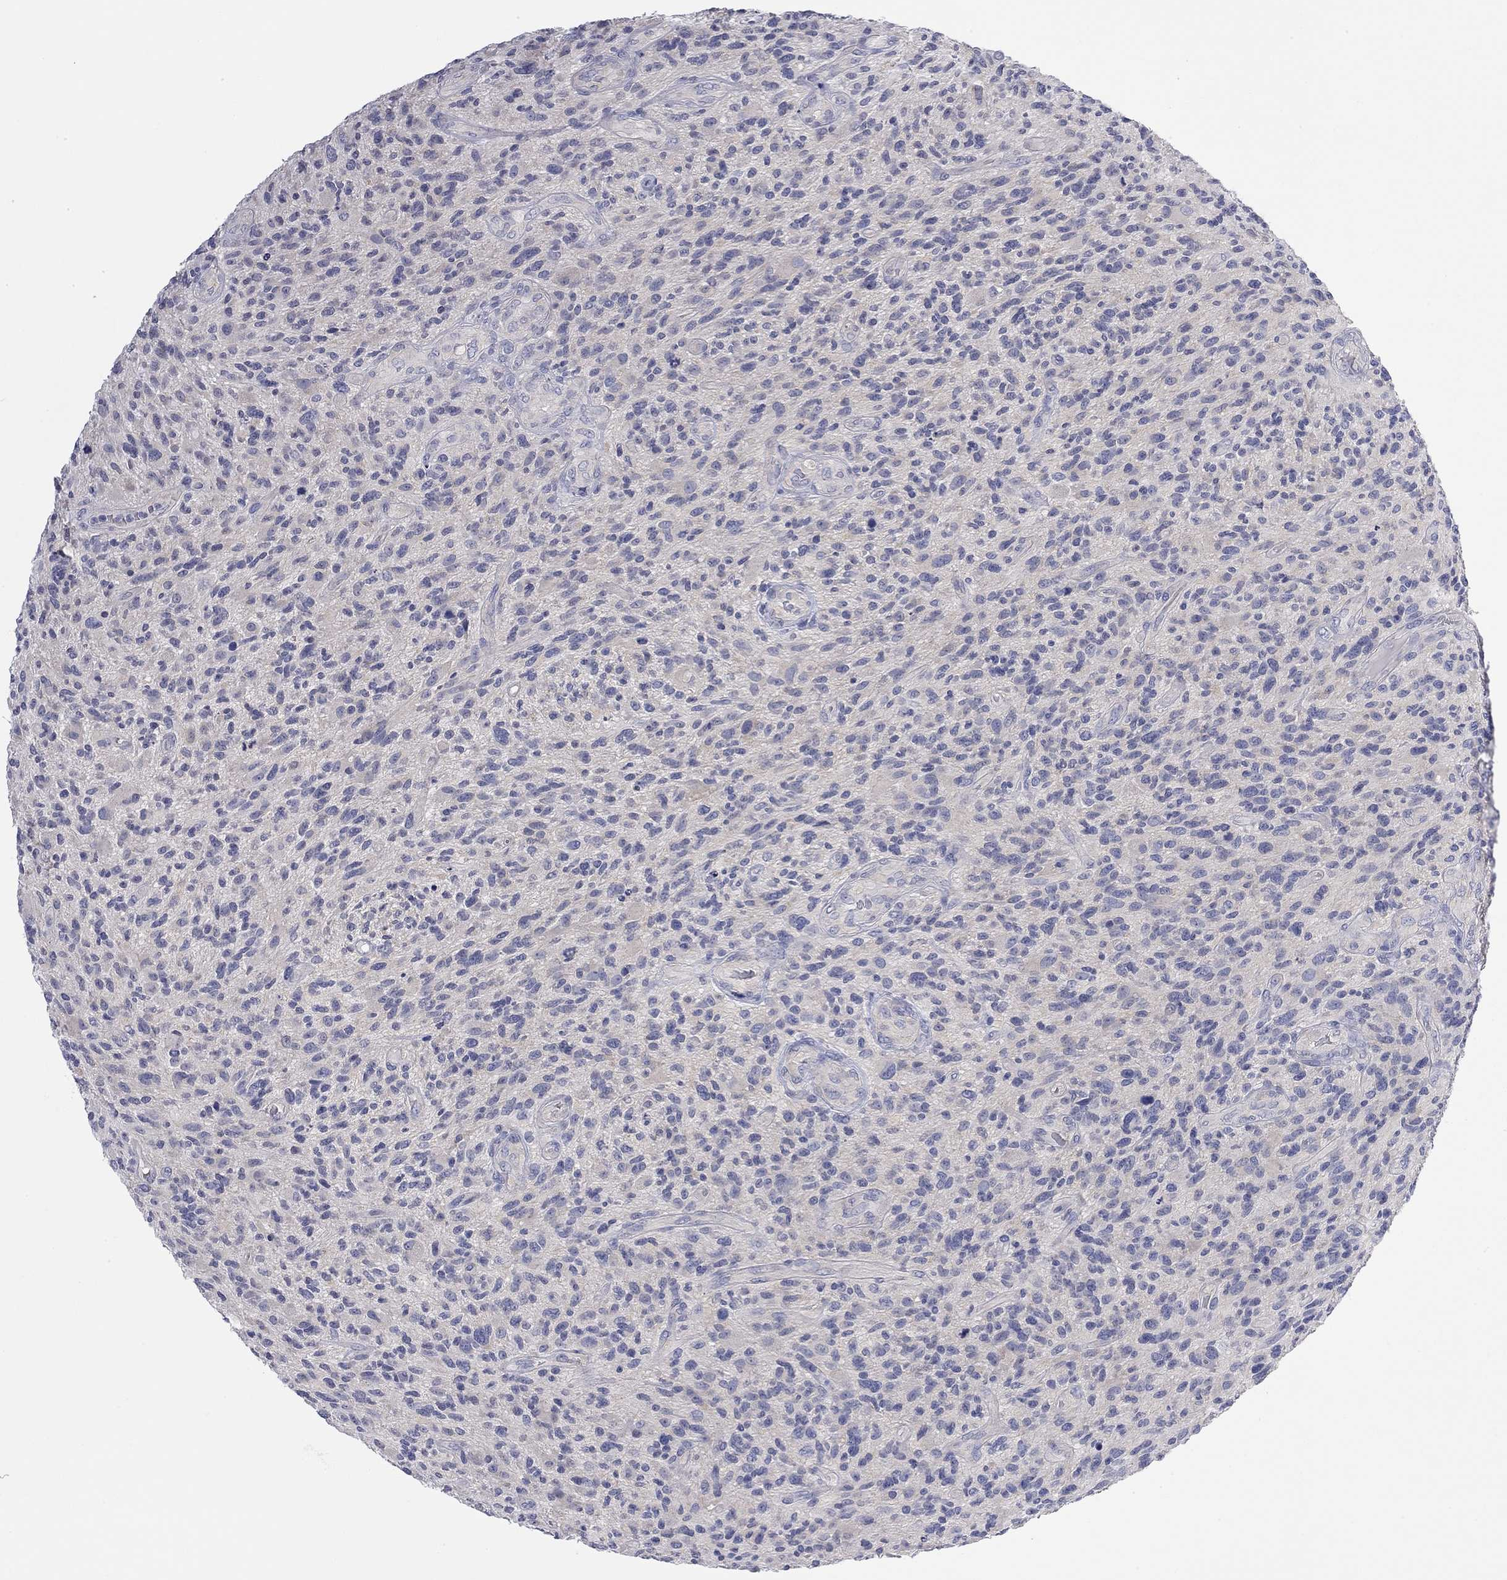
{"staining": {"intensity": "negative", "quantity": "none", "location": "none"}, "tissue": "glioma", "cell_type": "Tumor cells", "image_type": "cancer", "snomed": [{"axis": "morphology", "description": "Glioma, malignant, High grade"}, {"axis": "topography", "description": "Brain"}], "caption": "There is no significant expression in tumor cells of glioma. (DAB (3,3'-diaminobenzidine) immunohistochemistry (IHC) visualized using brightfield microscopy, high magnification).", "gene": "ABCB4", "patient": {"sex": "male", "age": 47}}